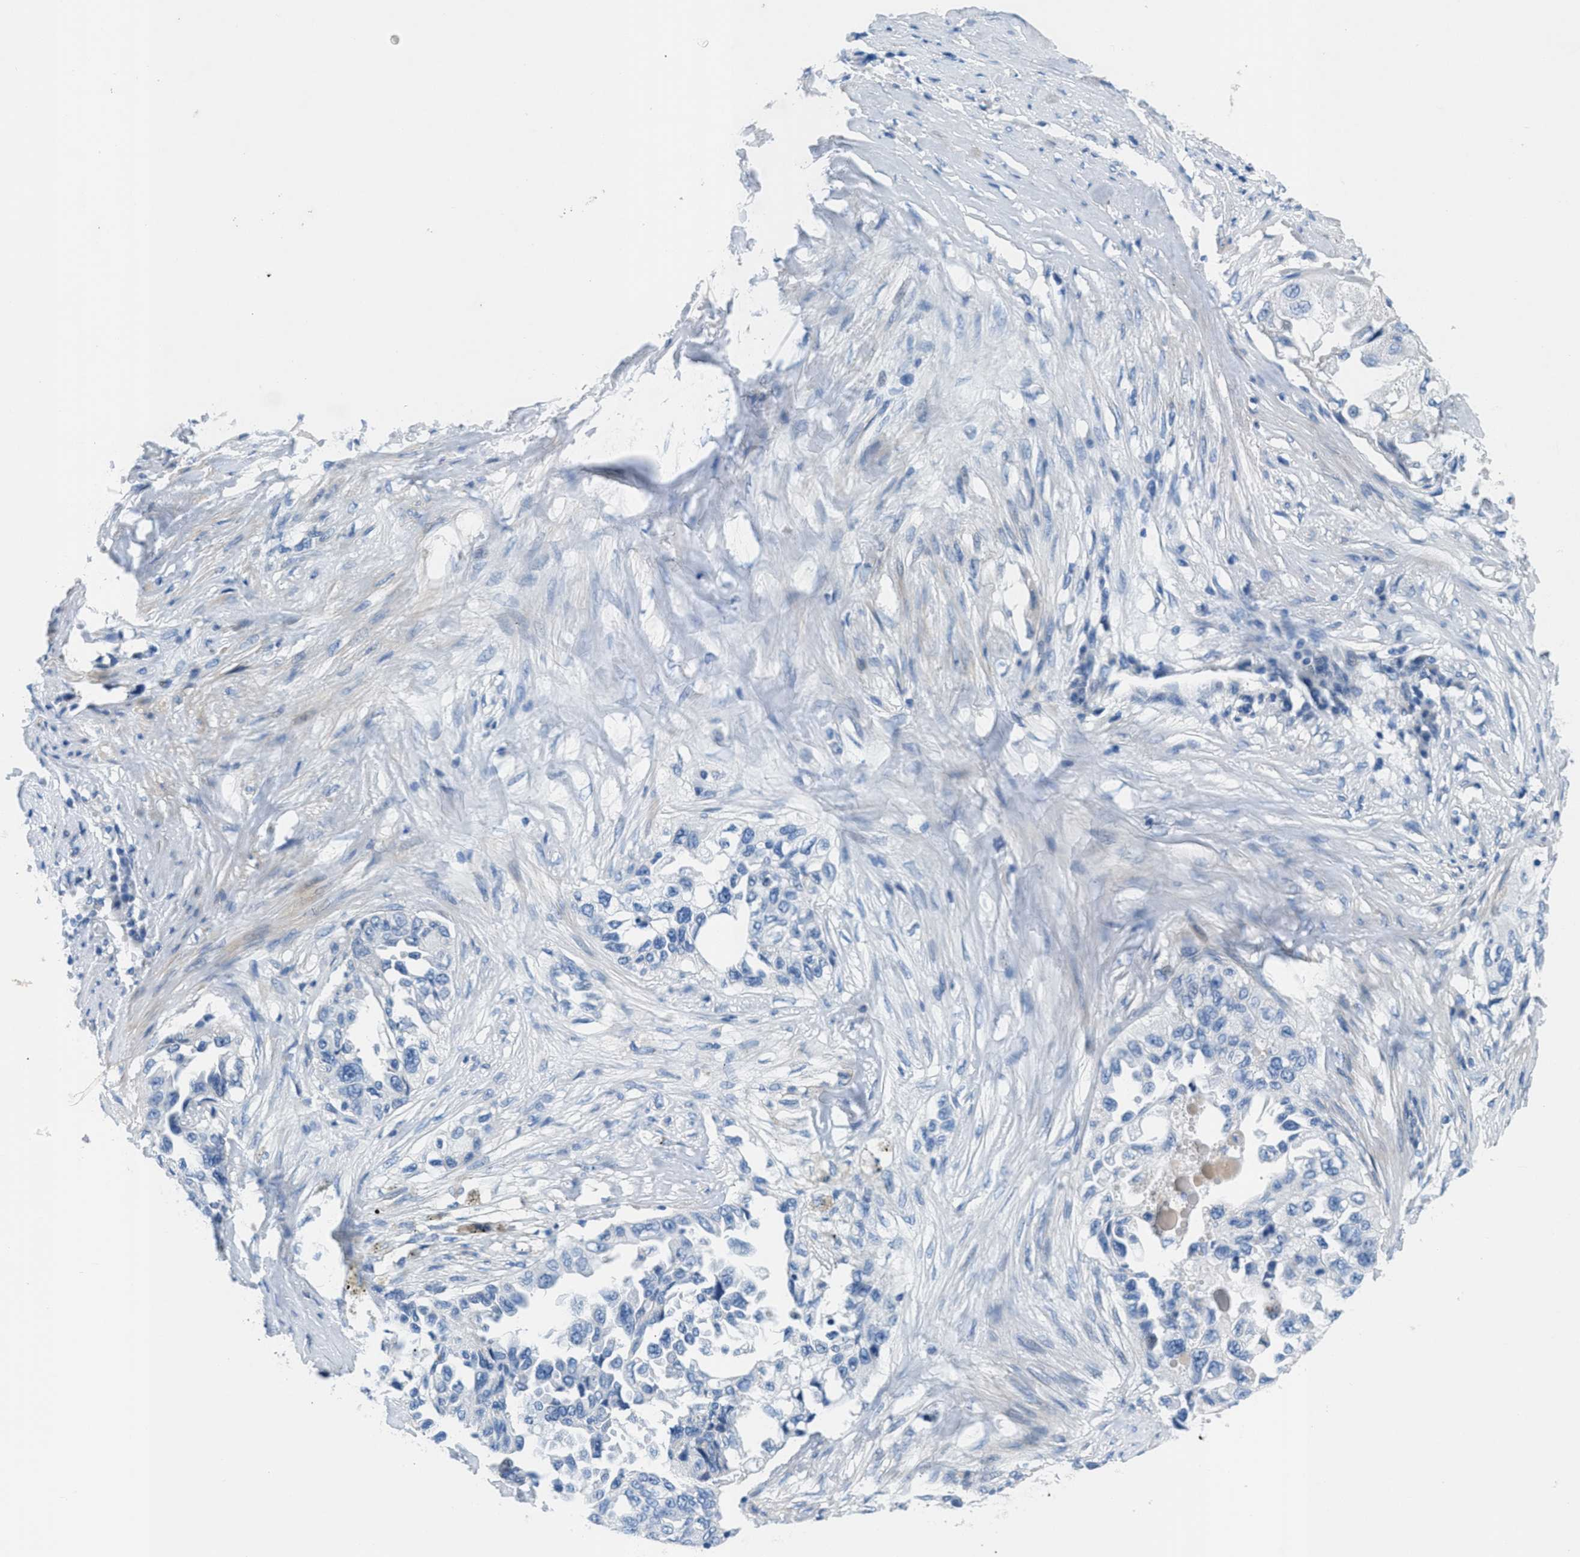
{"staining": {"intensity": "negative", "quantity": "none", "location": "none"}, "tissue": "lung cancer", "cell_type": "Tumor cells", "image_type": "cancer", "snomed": [{"axis": "morphology", "description": "Adenocarcinoma, NOS"}, {"axis": "topography", "description": "Lung"}], "caption": "An immunohistochemistry image of lung cancer is shown. There is no staining in tumor cells of lung cancer.", "gene": "GALNT17", "patient": {"sex": "female", "age": 51}}